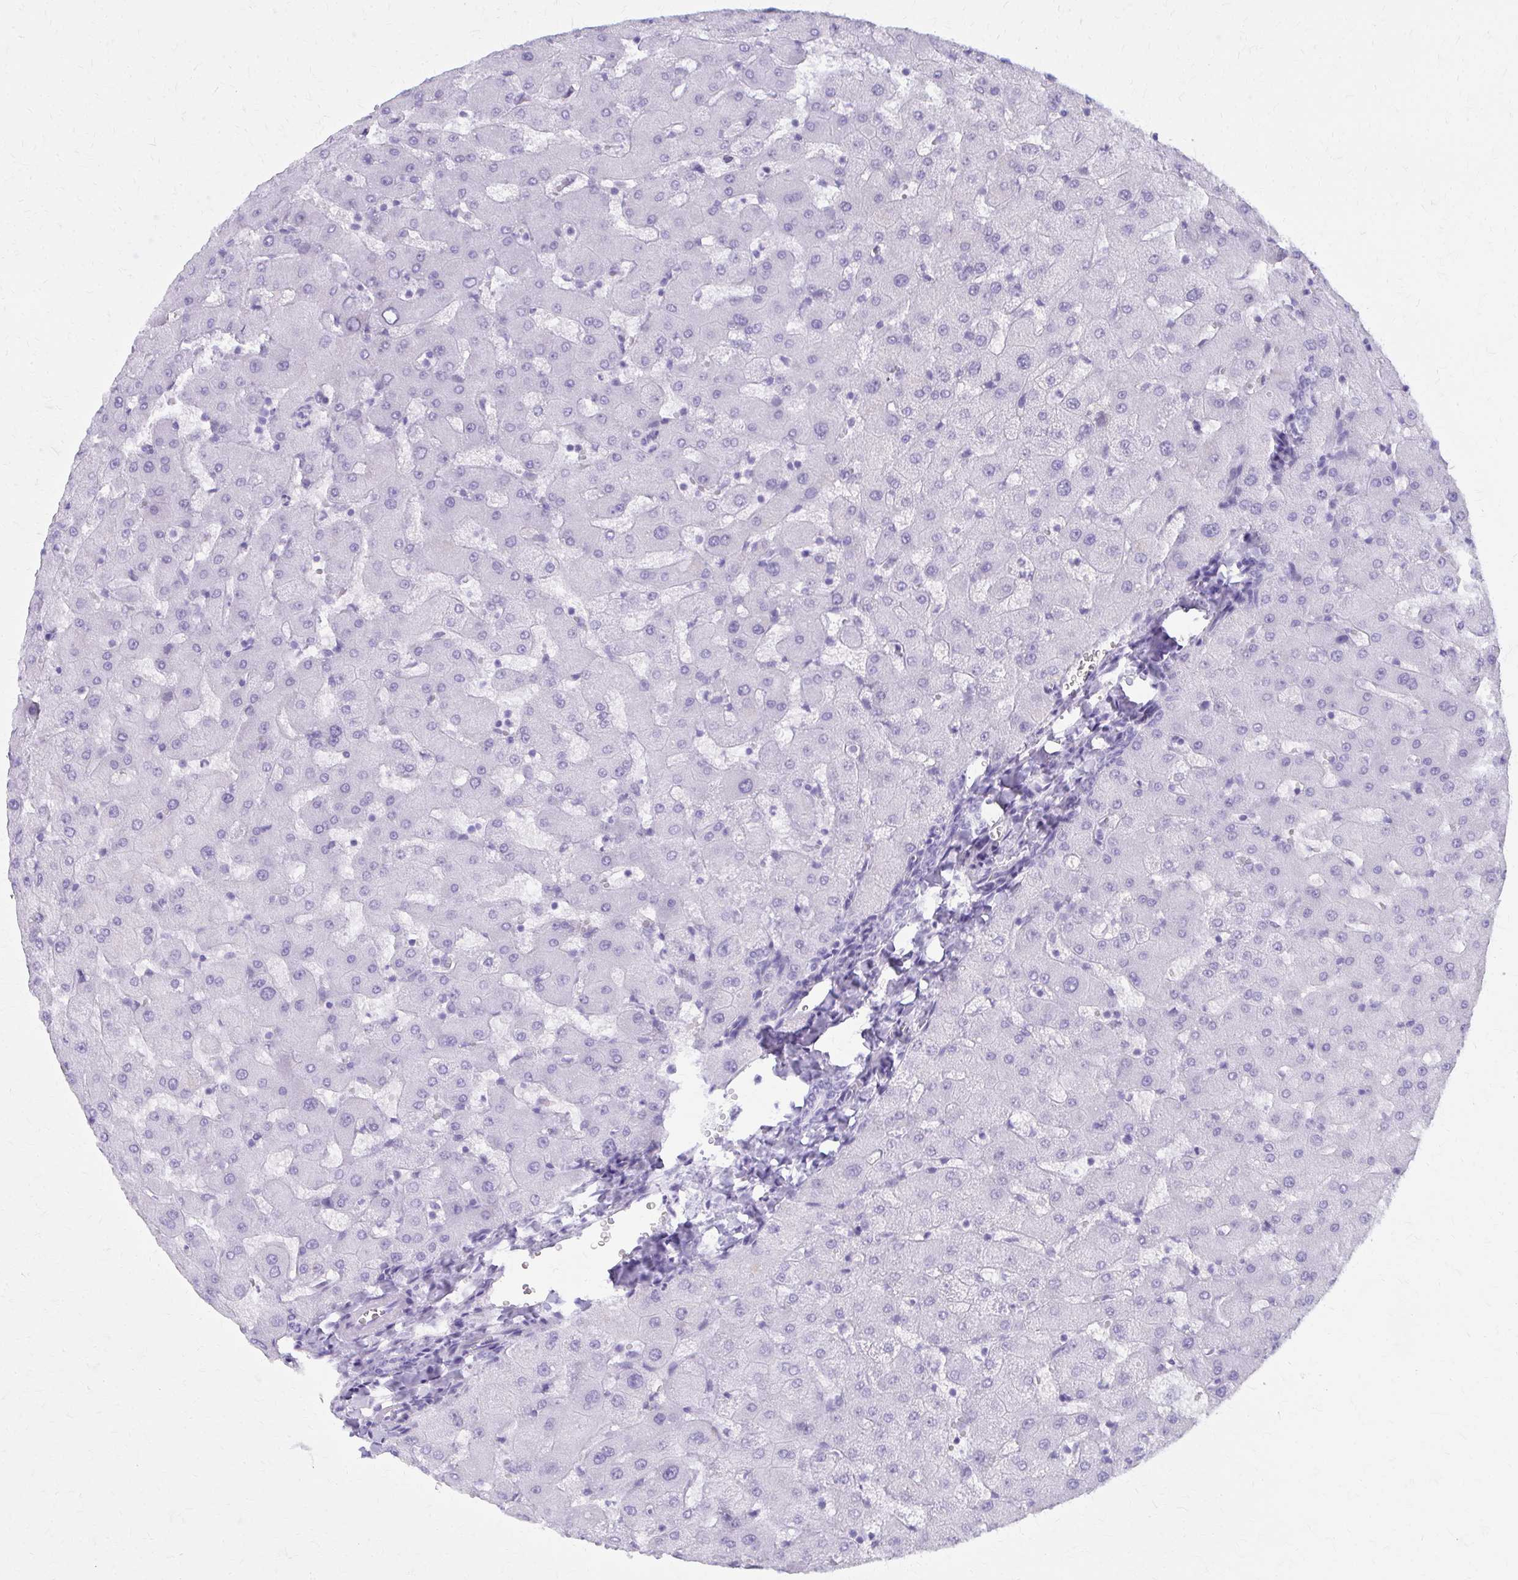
{"staining": {"intensity": "negative", "quantity": "none", "location": "none"}, "tissue": "liver", "cell_type": "Cholangiocytes", "image_type": "normal", "snomed": [{"axis": "morphology", "description": "Normal tissue, NOS"}, {"axis": "topography", "description": "Liver"}], "caption": "This is a image of IHC staining of unremarkable liver, which shows no staining in cholangiocytes. Nuclei are stained in blue.", "gene": "GFAP", "patient": {"sex": "female", "age": 63}}